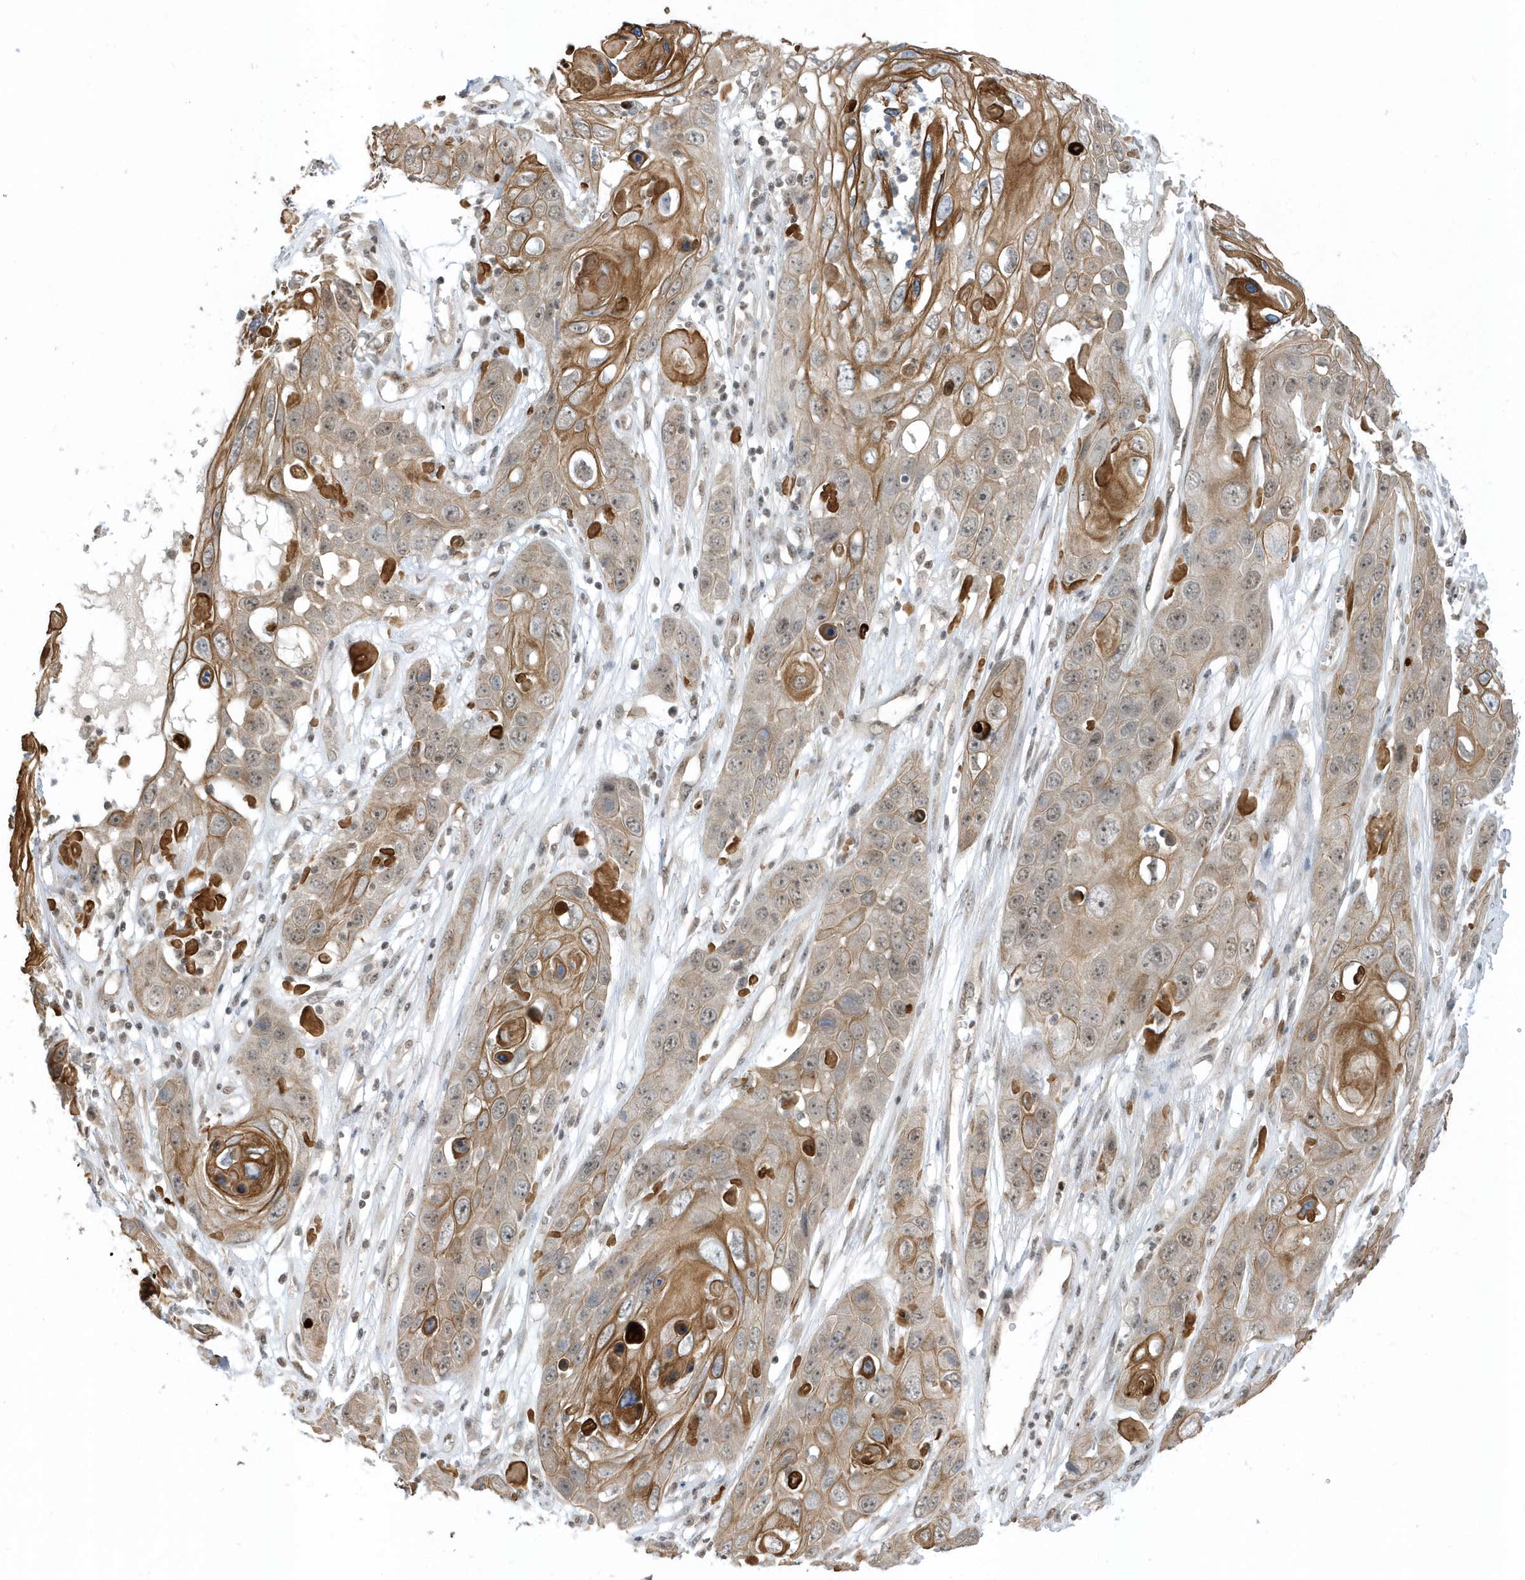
{"staining": {"intensity": "moderate", "quantity": ">75%", "location": "cytoplasmic/membranous,nuclear"}, "tissue": "skin cancer", "cell_type": "Tumor cells", "image_type": "cancer", "snomed": [{"axis": "morphology", "description": "Squamous cell carcinoma, NOS"}, {"axis": "topography", "description": "Skin"}], "caption": "About >75% of tumor cells in human skin cancer show moderate cytoplasmic/membranous and nuclear protein staining as visualized by brown immunohistochemical staining.", "gene": "ZNF740", "patient": {"sex": "male", "age": 55}}